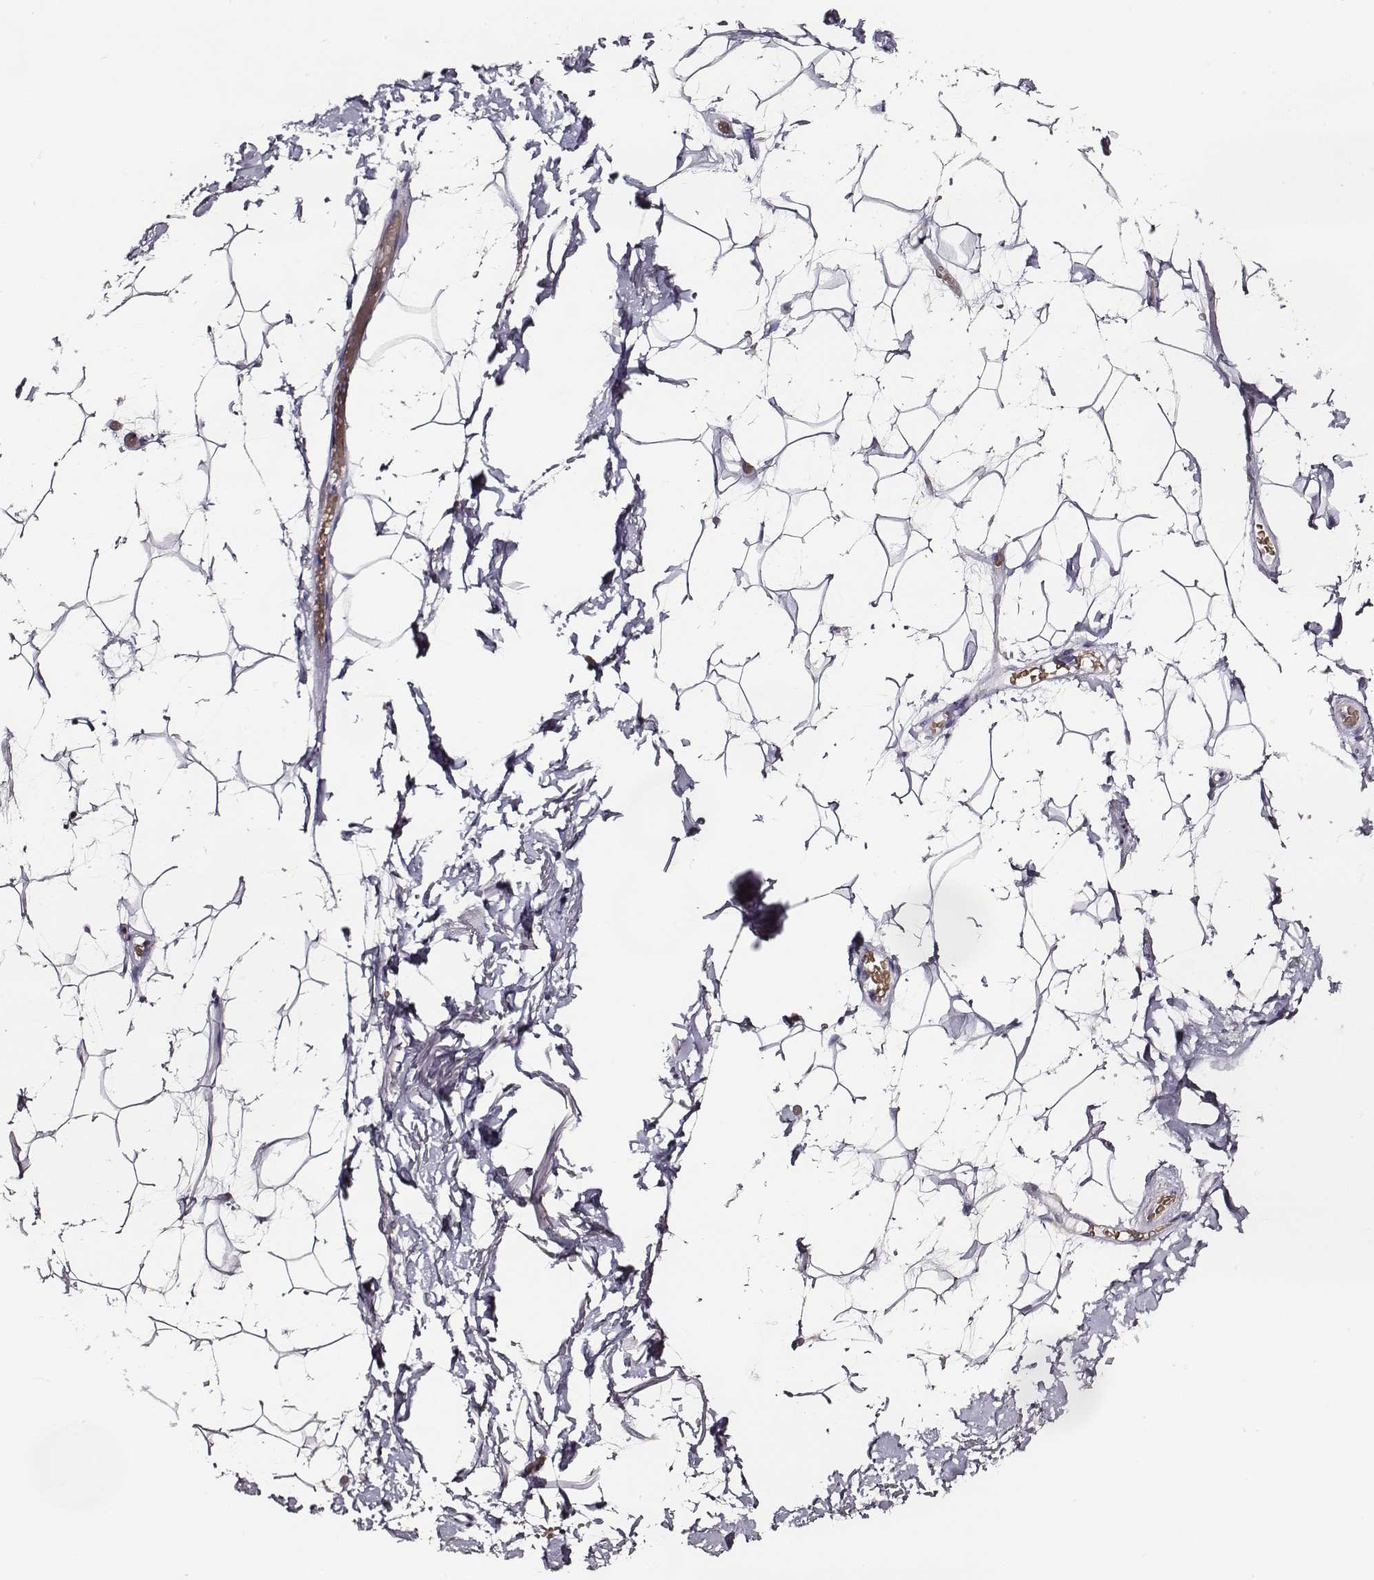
{"staining": {"intensity": "negative", "quantity": "none", "location": "none"}, "tissue": "adipose tissue", "cell_type": "Adipocytes", "image_type": "normal", "snomed": [{"axis": "morphology", "description": "Normal tissue, NOS"}, {"axis": "topography", "description": "Anal"}, {"axis": "topography", "description": "Peripheral nerve tissue"}], "caption": "Adipocytes show no significant expression in unremarkable adipose tissue. (DAB IHC, high magnification).", "gene": "AADAT", "patient": {"sex": "male", "age": 78}}